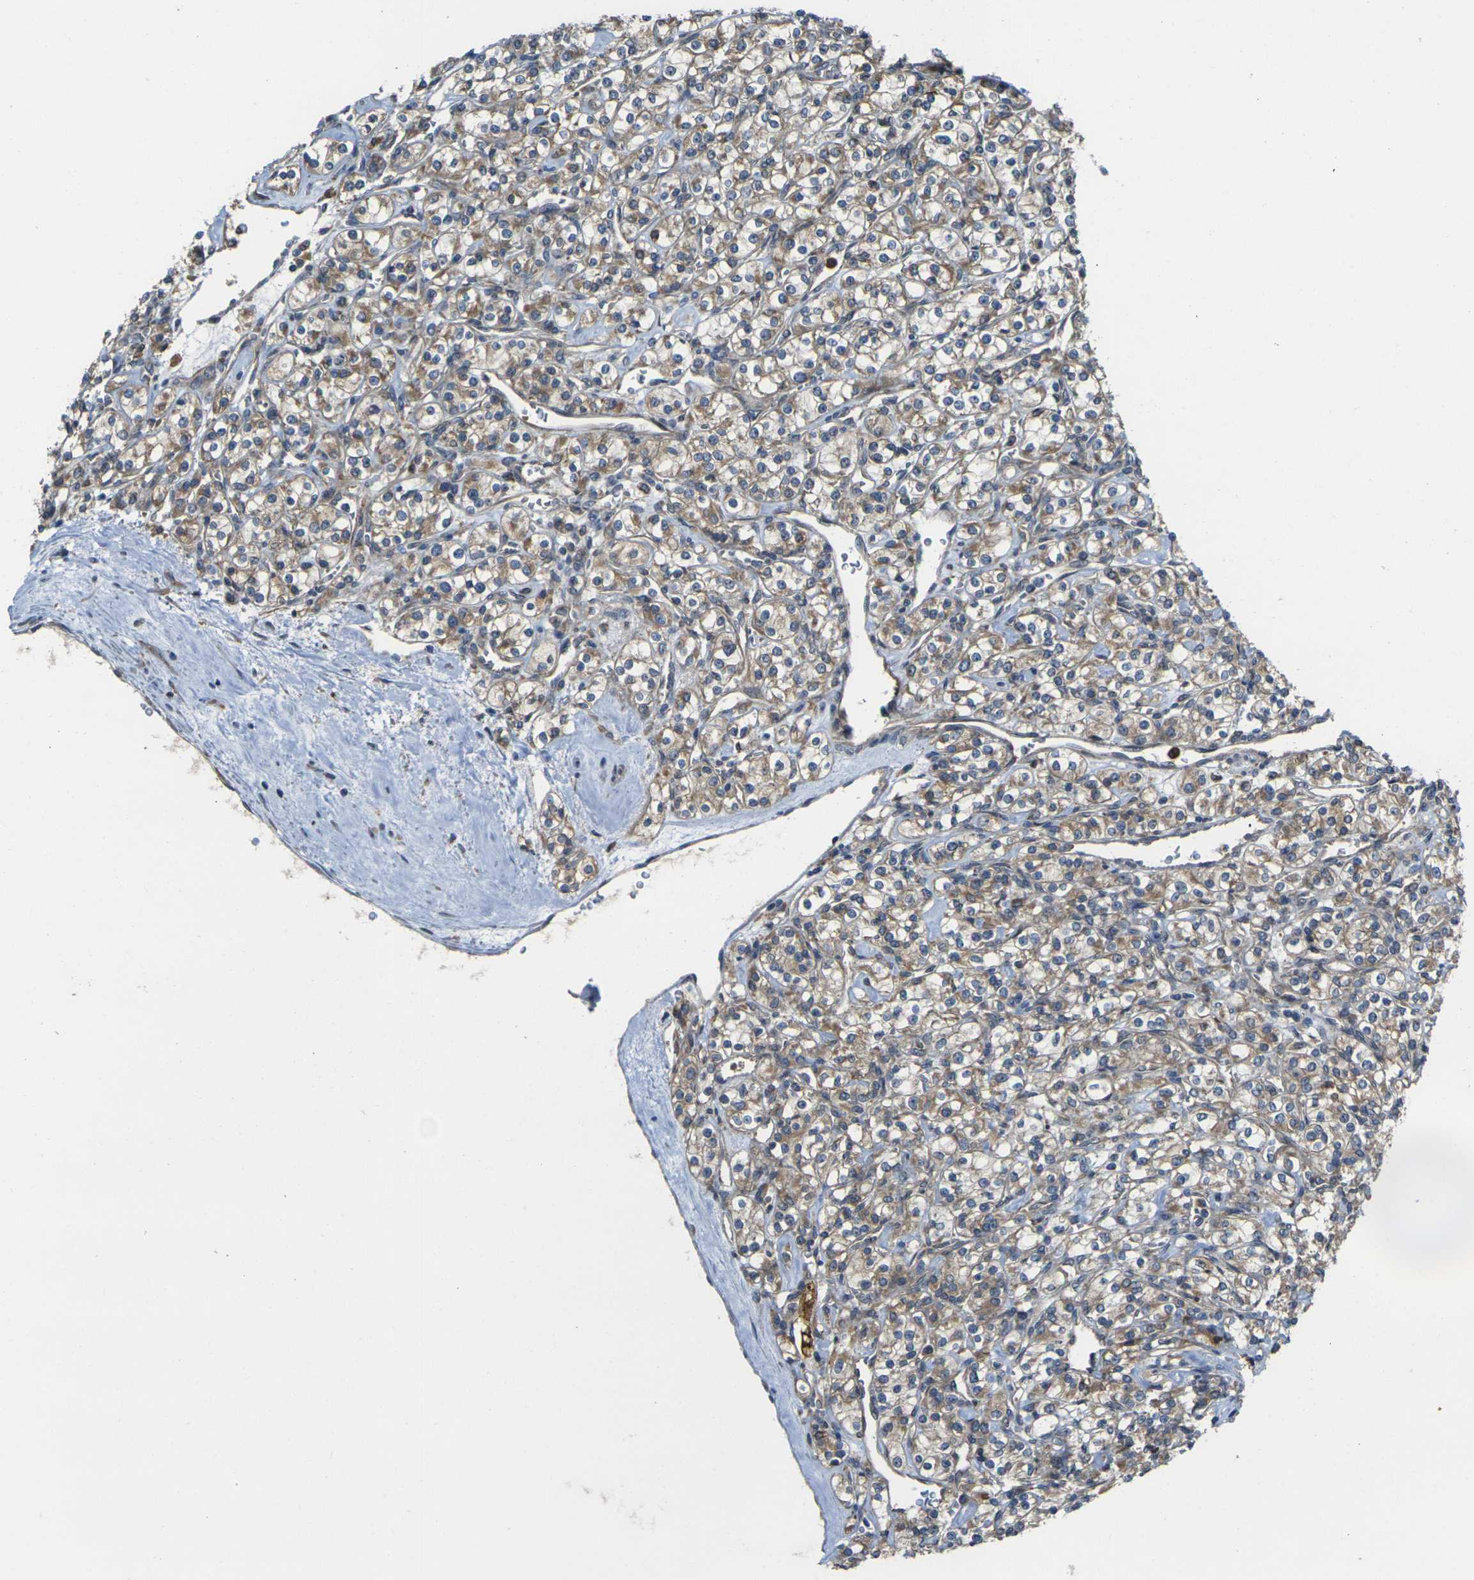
{"staining": {"intensity": "moderate", "quantity": ">75%", "location": "cytoplasmic/membranous"}, "tissue": "renal cancer", "cell_type": "Tumor cells", "image_type": "cancer", "snomed": [{"axis": "morphology", "description": "Adenocarcinoma, NOS"}, {"axis": "topography", "description": "Kidney"}], "caption": "Adenocarcinoma (renal) stained for a protein (brown) demonstrates moderate cytoplasmic/membranous positive positivity in about >75% of tumor cells.", "gene": "FZD1", "patient": {"sex": "male", "age": 77}}